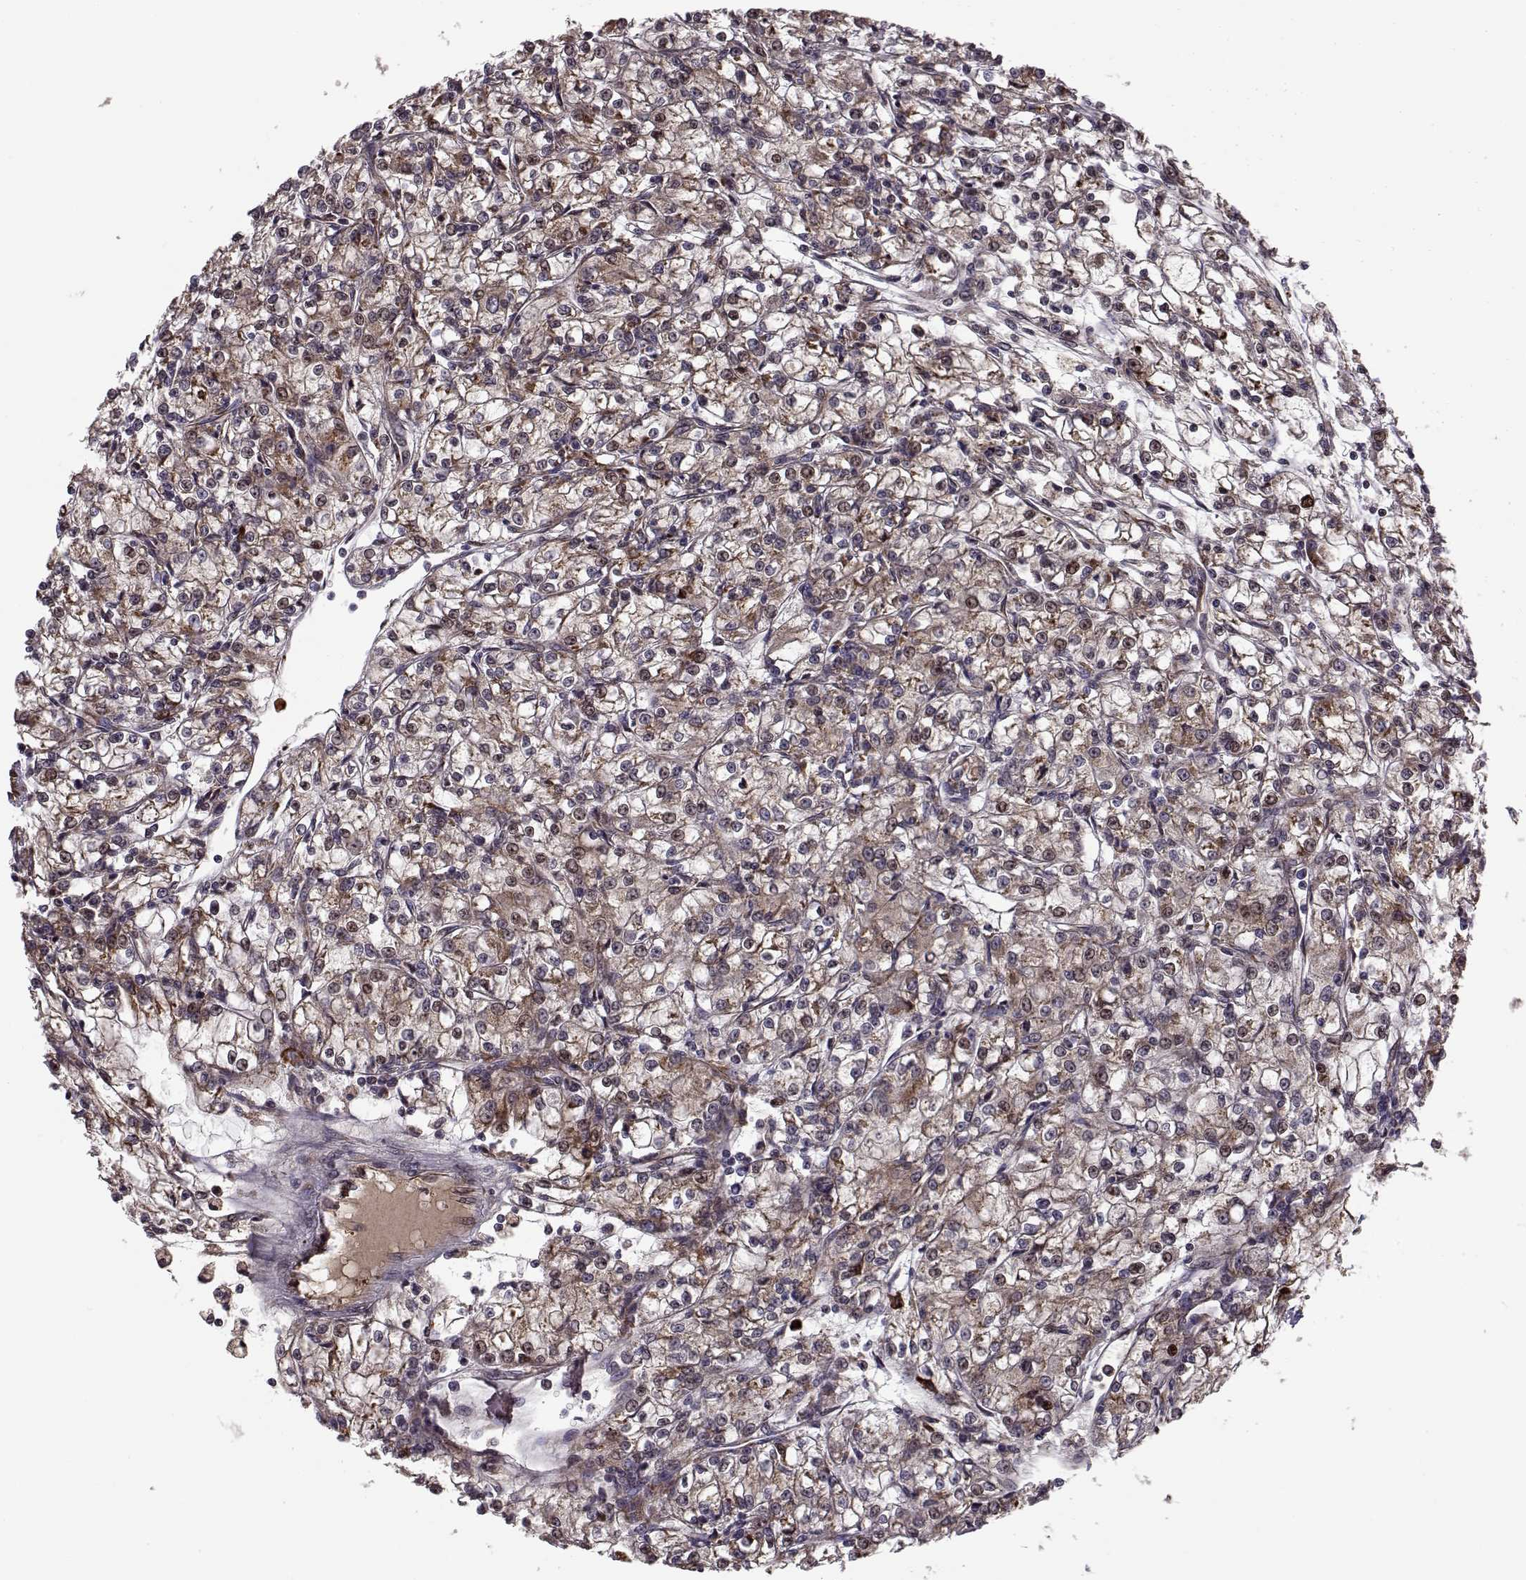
{"staining": {"intensity": "moderate", "quantity": ">75%", "location": "cytoplasmic/membranous"}, "tissue": "renal cancer", "cell_type": "Tumor cells", "image_type": "cancer", "snomed": [{"axis": "morphology", "description": "Adenocarcinoma, NOS"}, {"axis": "topography", "description": "Kidney"}], "caption": "Renal cancer tissue reveals moderate cytoplasmic/membranous expression in about >75% of tumor cells, visualized by immunohistochemistry. The protein is stained brown, and the nuclei are stained in blue (DAB IHC with brightfield microscopy, high magnification).", "gene": "RPL31", "patient": {"sex": "female", "age": 59}}